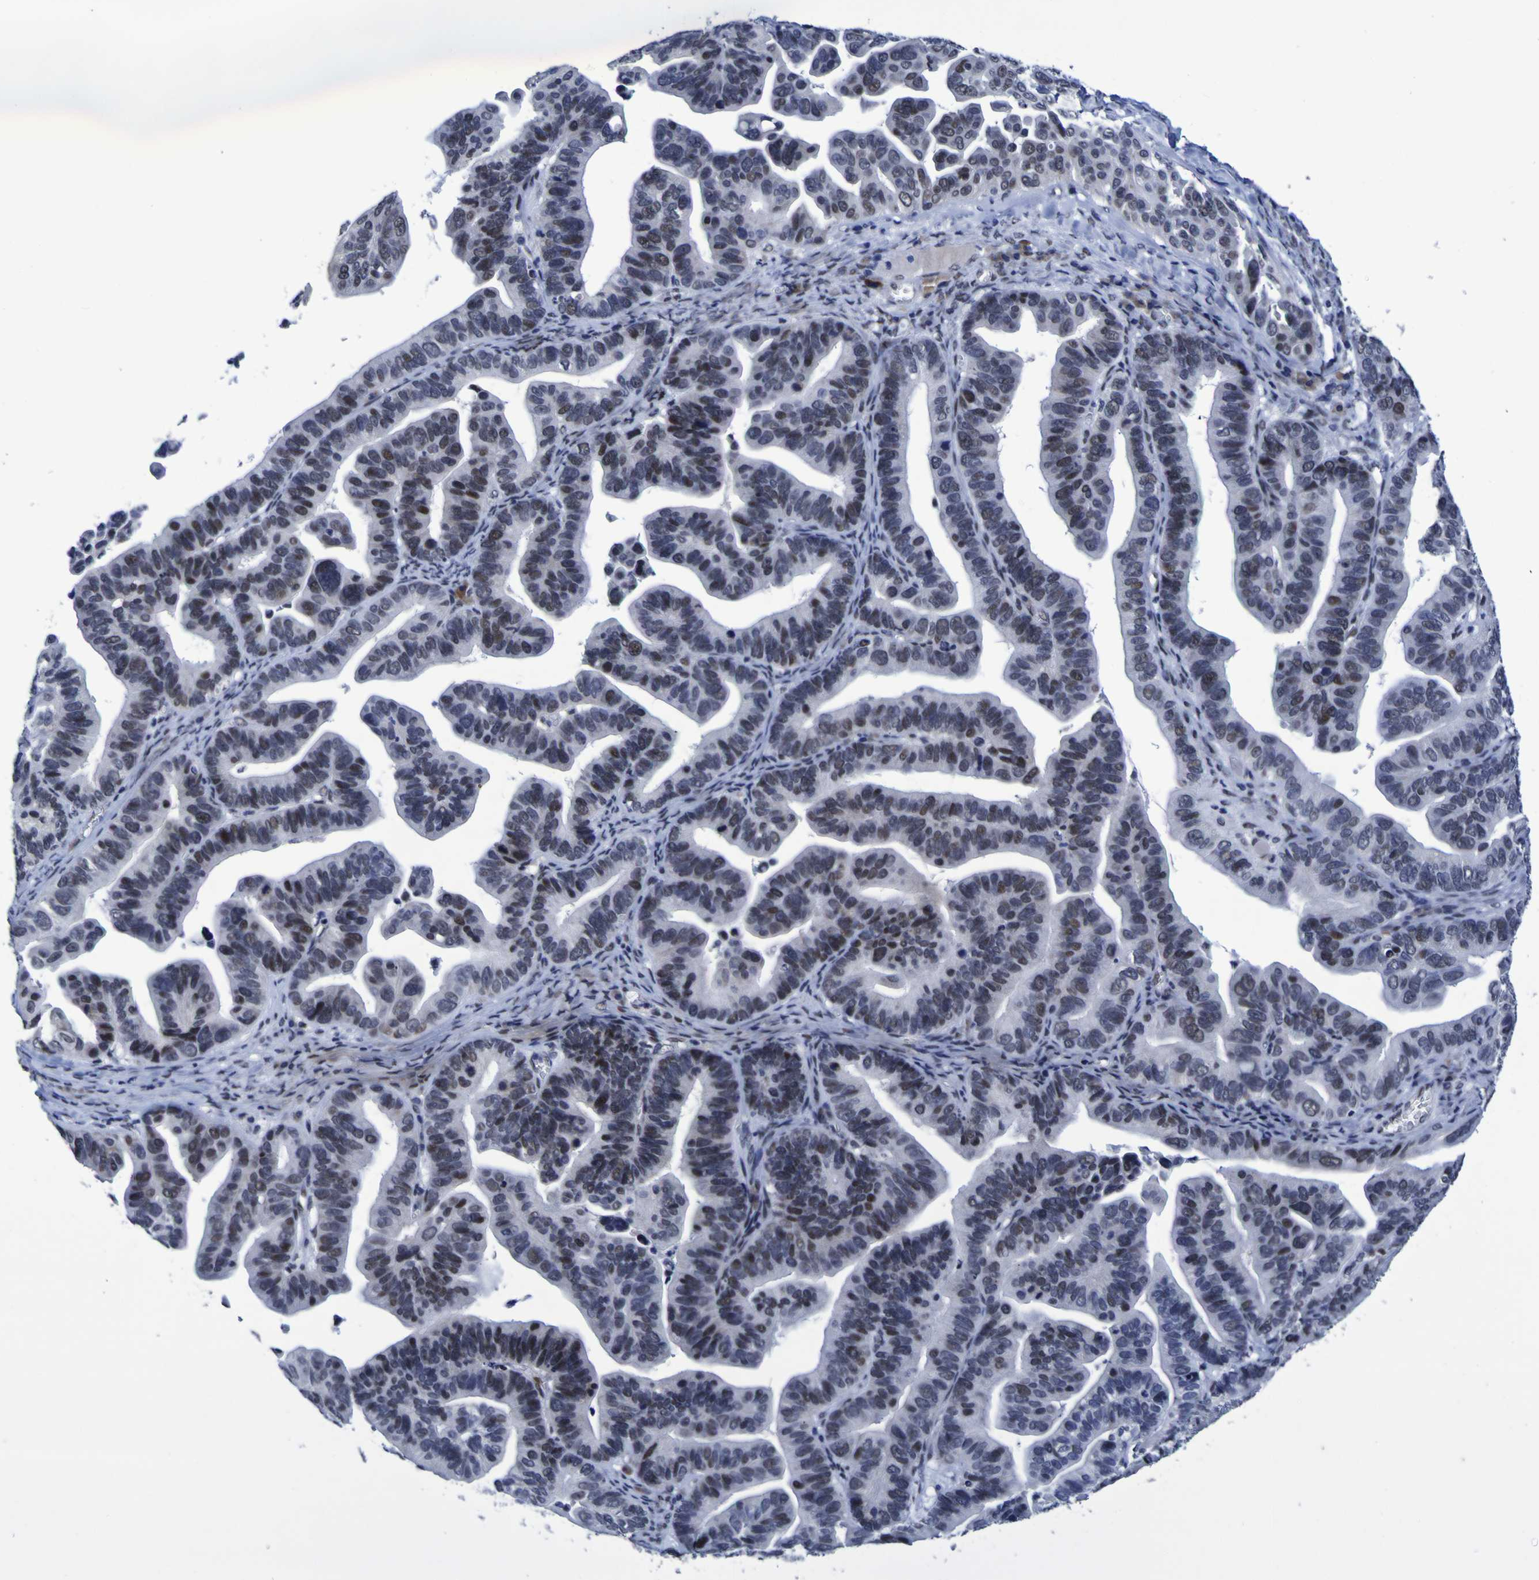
{"staining": {"intensity": "weak", "quantity": "<25%", "location": "nuclear"}, "tissue": "ovarian cancer", "cell_type": "Tumor cells", "image_type": "cancer", "snomed": [{"axis": "morphology", "description": "Cystadenocarcinoma, serous, NOS"}, {"axis": "topography", "description": "Ovary"}], "caption": "Tumor cells show no significant protein expression in ovarian cancer. Nuclei are stained in blue.", "gene": "MBD3", "patient": {"sex": "female", "age": 56}}